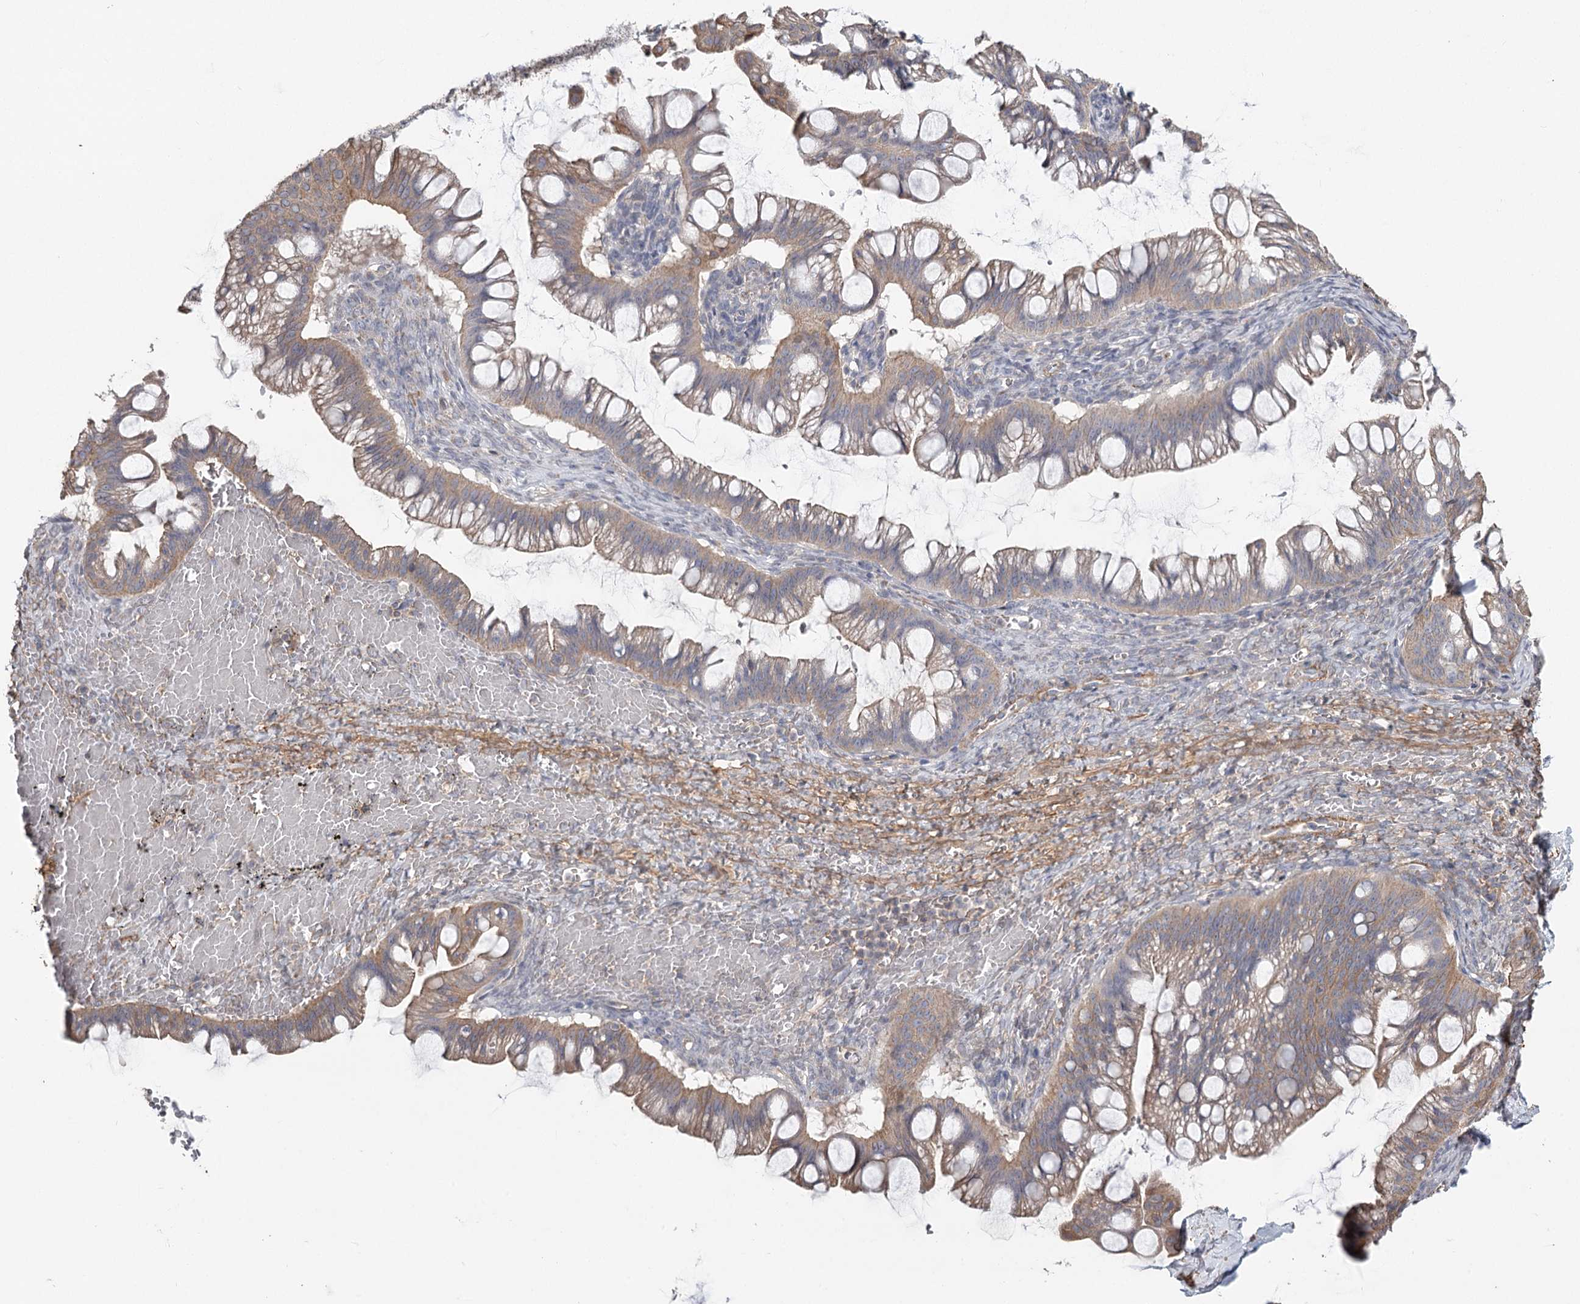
{"staining": {"intensity": "weak", "quantity": ">75%", "location": "cytoplasmic/membranous"}, "tissue": "ovarian cancer", "cell_type": "Tumor cells", "image_type": "cancer", "snomed": [{"axis": "morphology", "description": "Cystadenocarcinoma, mucinous, NOS"}, {"axis": "topography", "description": "Ovary"}], "caption": "This image demonstrates ovarian mucinous cystadenocarcinoma stained with immunohistochemistry to label a protein in brown. The cytoplasmic/membranous of tumor cells show weak positivity for the protein. Nuclei are counter-stained blue.", "gene": "DHRS9", "patient": {"sex": "female", "age": 73}}